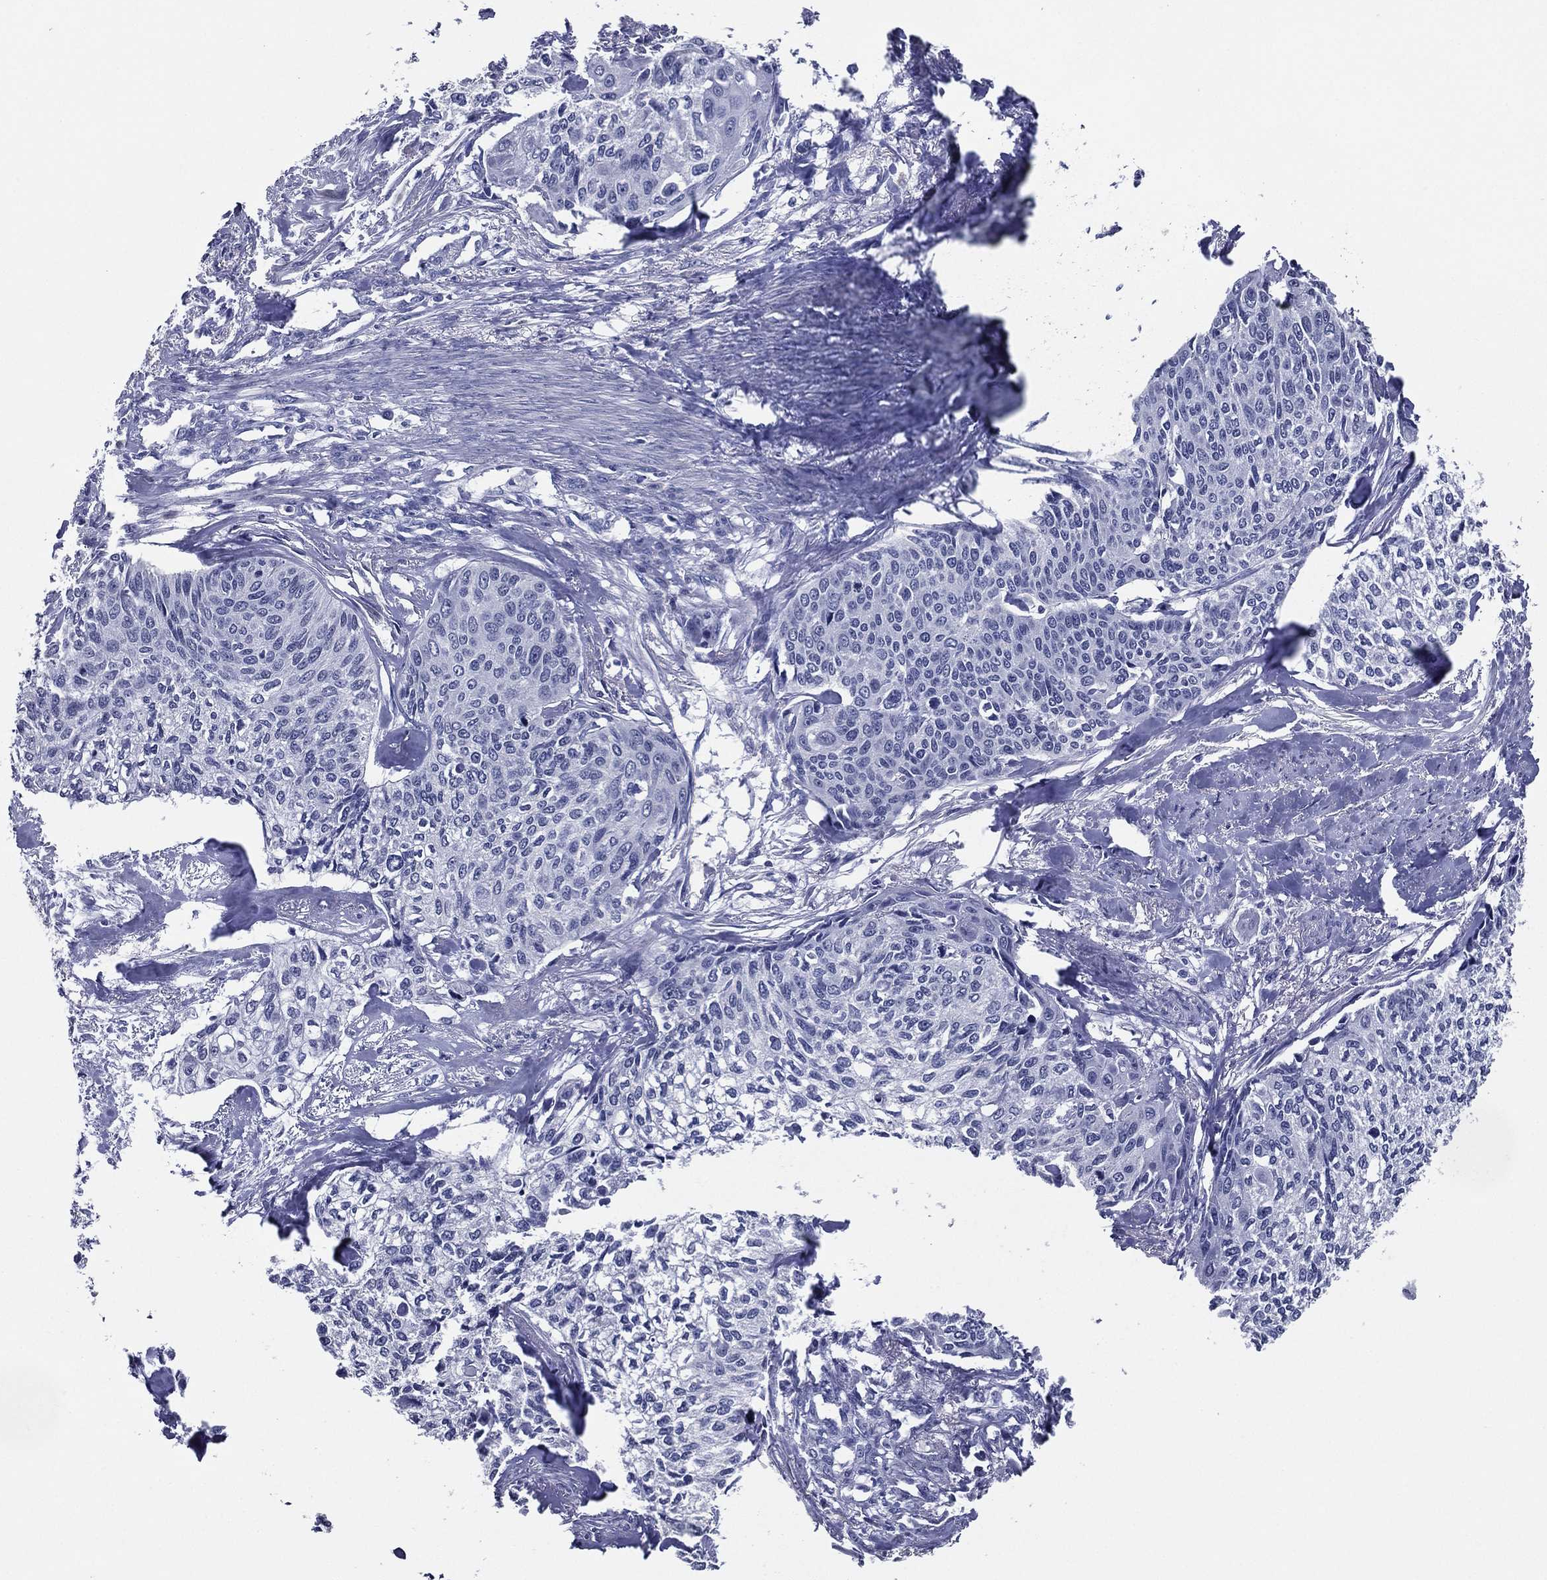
{"staining": {"intensity": "negative", "quantity": "none", "location": "none"}, "tissue": "cervical cancer", "cell_type": "Tumor cells", "image_type": "cancer", "snomed": [{"axis": "morphology", "description": "Squamous cell carcinoma, NOS"}, {"axis": "topography", "description": "Cervix"}], "caption": "A photomicrograph of squamous cell carcinoma (cervical) stained for a protein demonstrates no brown staining in tumor cells.", "gene": "TFAP2A", "patient": {"sex": "female", "age": 58}}